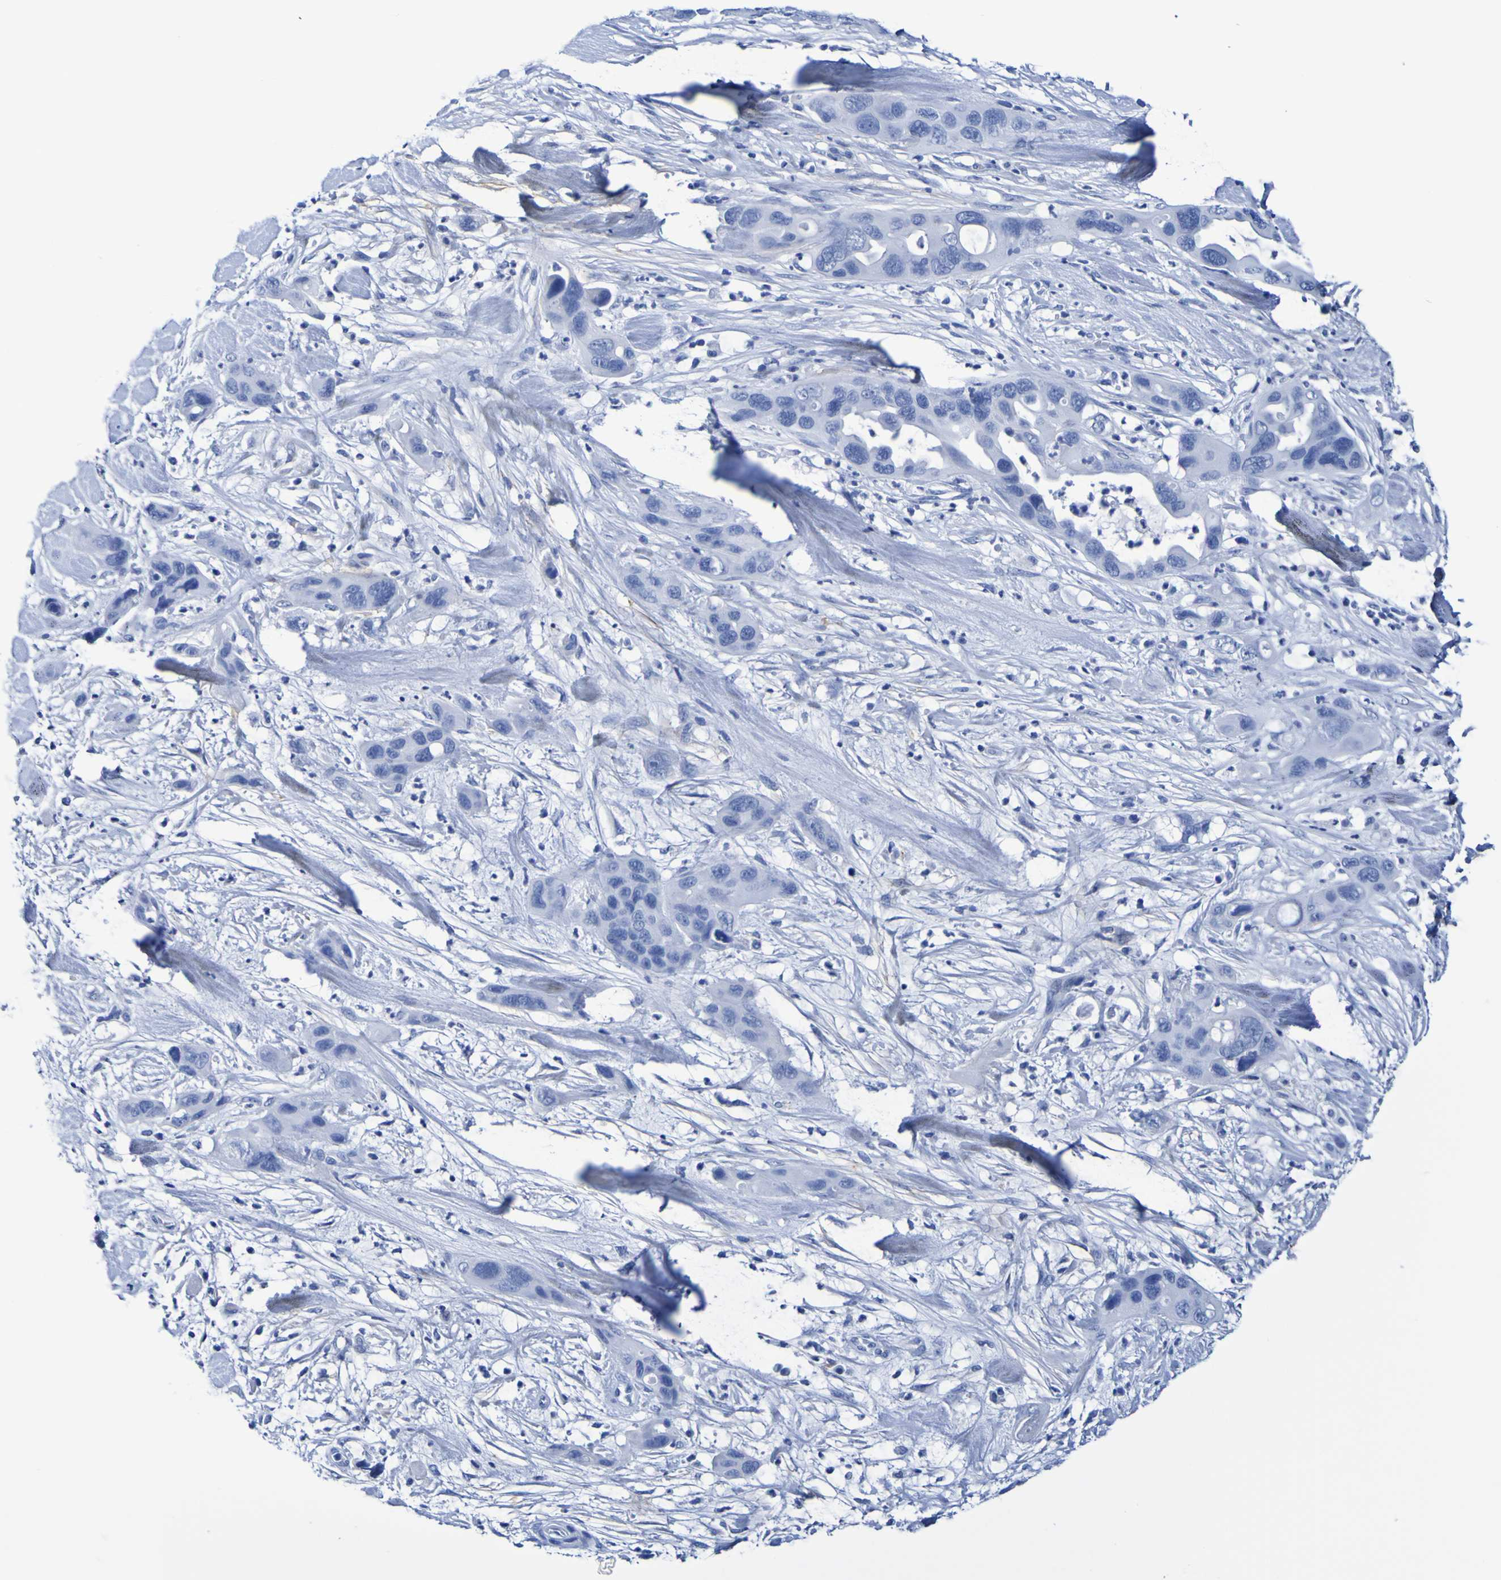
{"staining": {"intensity": "negative", "quantity": "none", "location": "none"}, "tissue": "pancreatic cancer", "cell_type": "Tumor cells", "image_type": "cancer", "snomed": [{"axis": "morphology", "description": "Adenocarcinoma, NOS"}, {"axis": "topography", "description": "Pancreas"}], "caption": "The immunohistochemistry histopathology image has no significant staining in tumor cells of pancreatic adenocarcinoma tissue.", "gene": "DPEP1", "patient": {"sex": "female", "age": 71}}